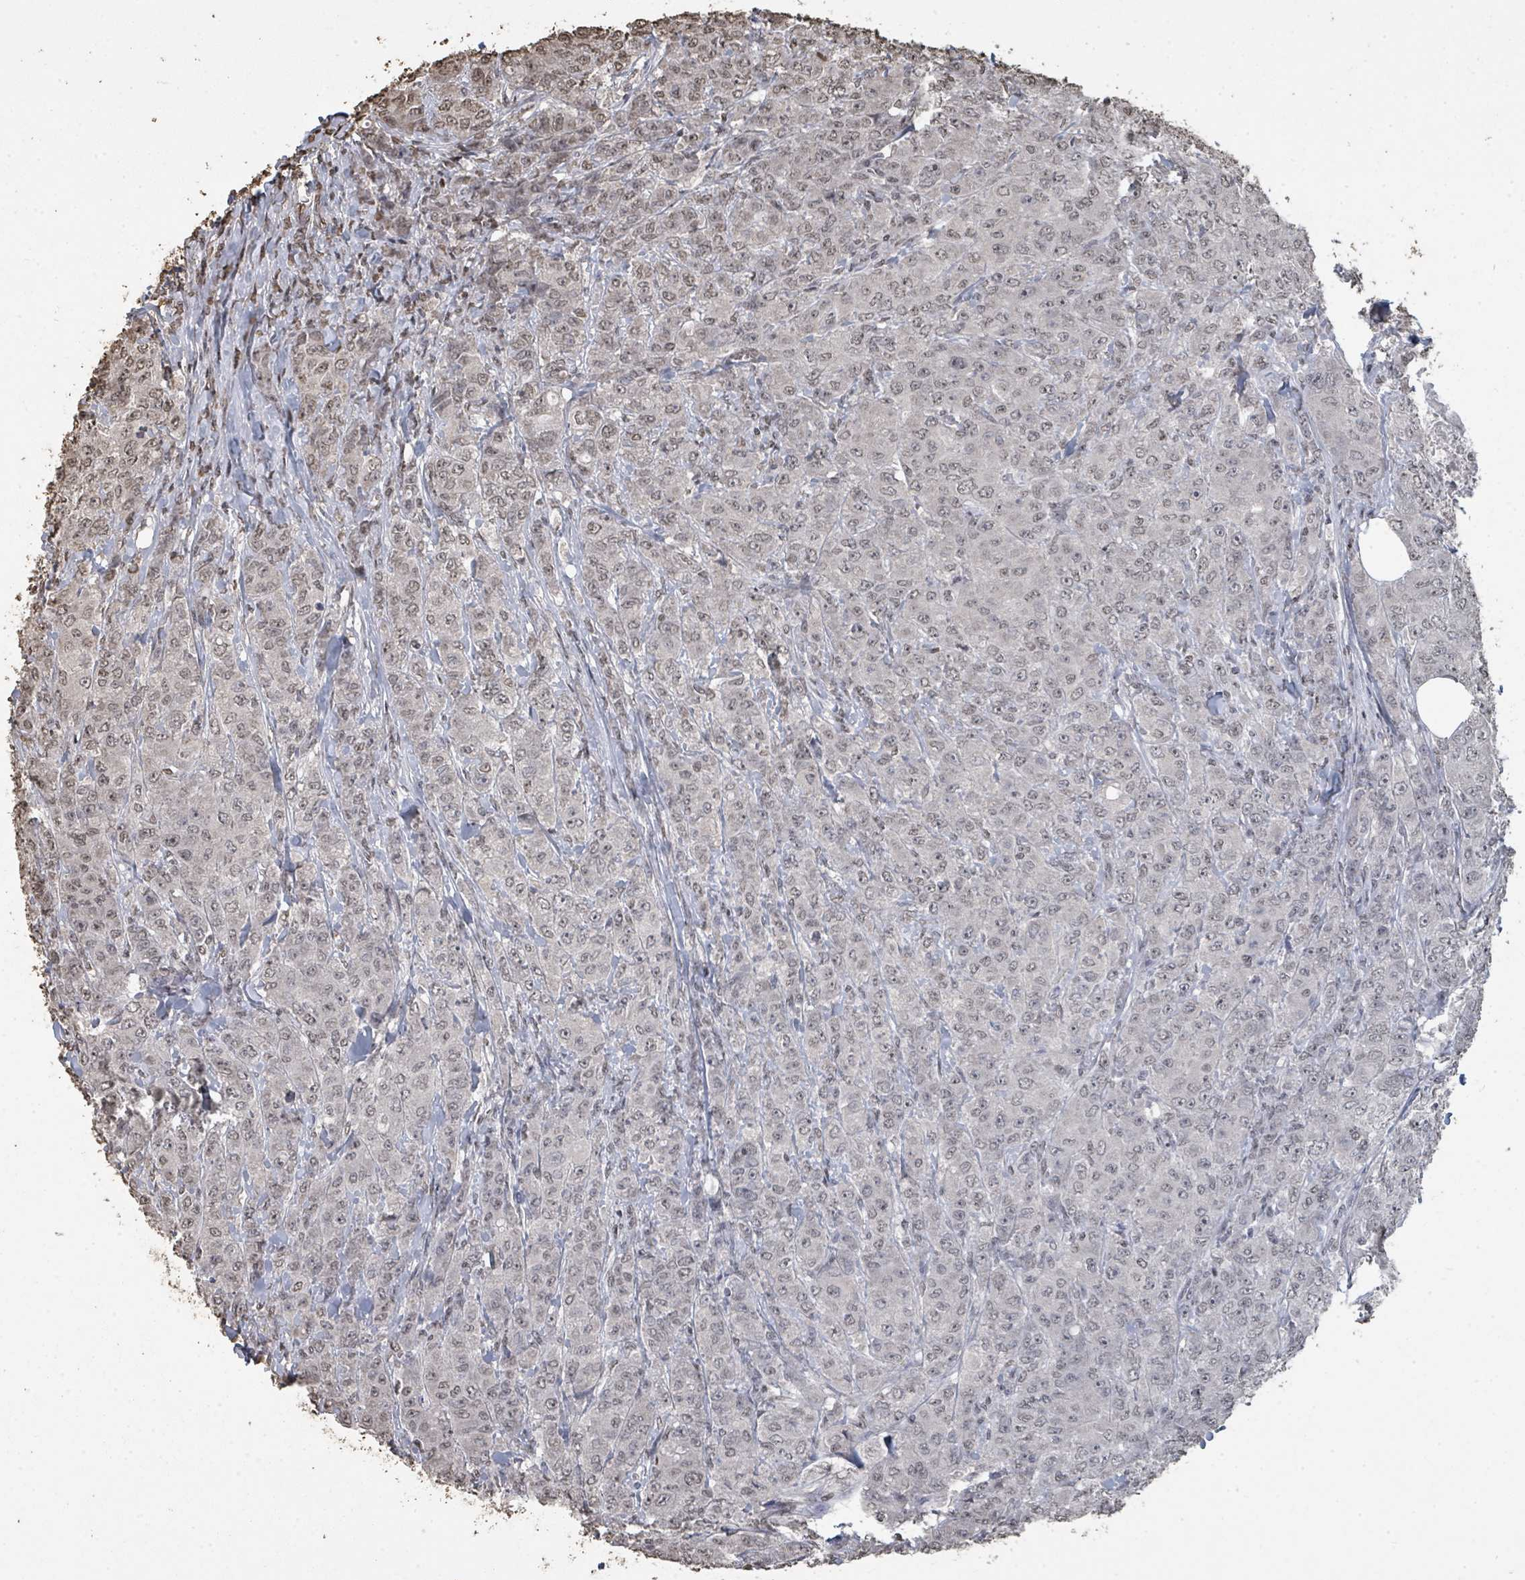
{"staining": {"intensity": "weak", "quantity": "25%-75%", "location": "nuclear"}, "tissue": "breast cancer", "cell_type": "Tumor cells", "image_type": "cancer", "snomed": [{"axis": "morphology", "description": "Duct carcinoma"}, {"axis": "topography", "description": "Breast"}], "caption": "Immunohistochemistry (IHC) photomicrograph of human intraductal carcinoma (breast) stained for a protein (brown), which exhibits low levels of weak nuclear staining in about 25%-75% of tumor cells.", "gene": "MRPS12", "patient": {"sex": "female", "age": 43}}